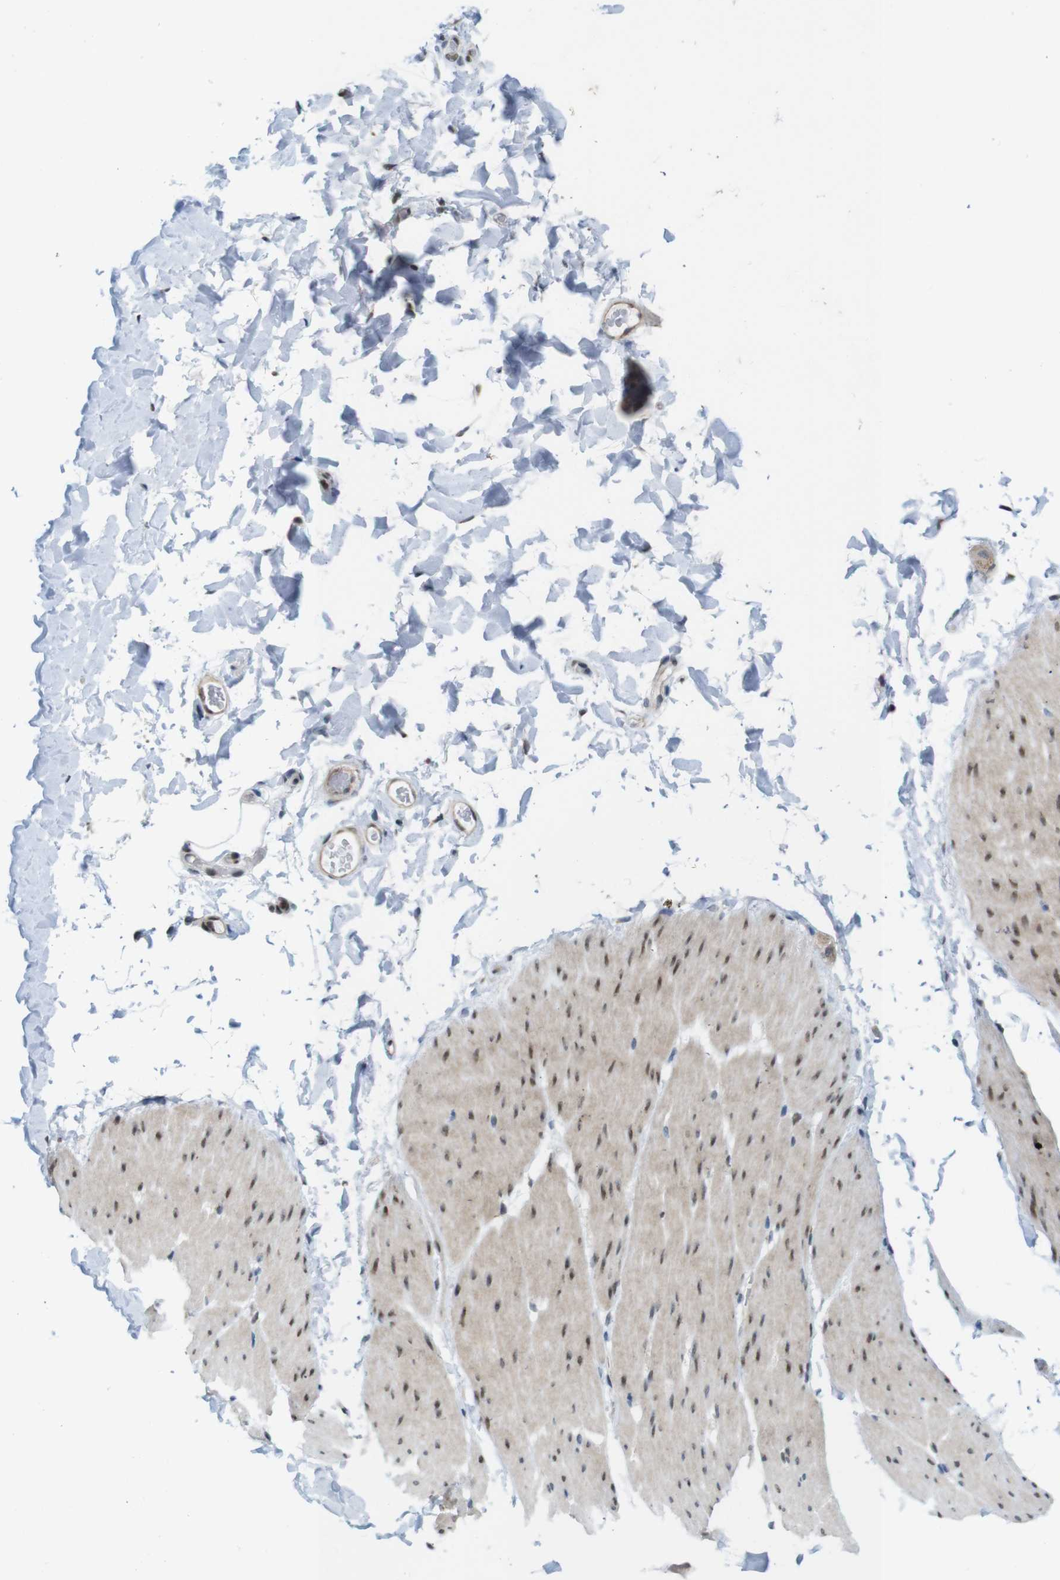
{"staining": {"intensity": "moderate", "quantity": ">75%", "location": "cytoplasmic/membranous,nuclear"}, "tissue": "smooth muscle", "cell_type": "Smooth muscle cells", "image_type": "normal", "snomed": [{"axis": "morphology", "description": "Normal tissue, NOS"}, {"axis": "topography", "description": "Smooth muscle"}, {"axis": "topography", "description": "Colon"}], "caption": "Protein expression analysis of unremarkable human smooth muscle reveals moderate cytoplasmic/membranous,nuclear staining in about >75% of smooth muscle cells. The staining was performed using DAB, with brown indicating positive protein expression. Nuclei are stained blue with hematoxylin.", "gene": "SKI", "patient": {"sex": "male", "age": 67}}